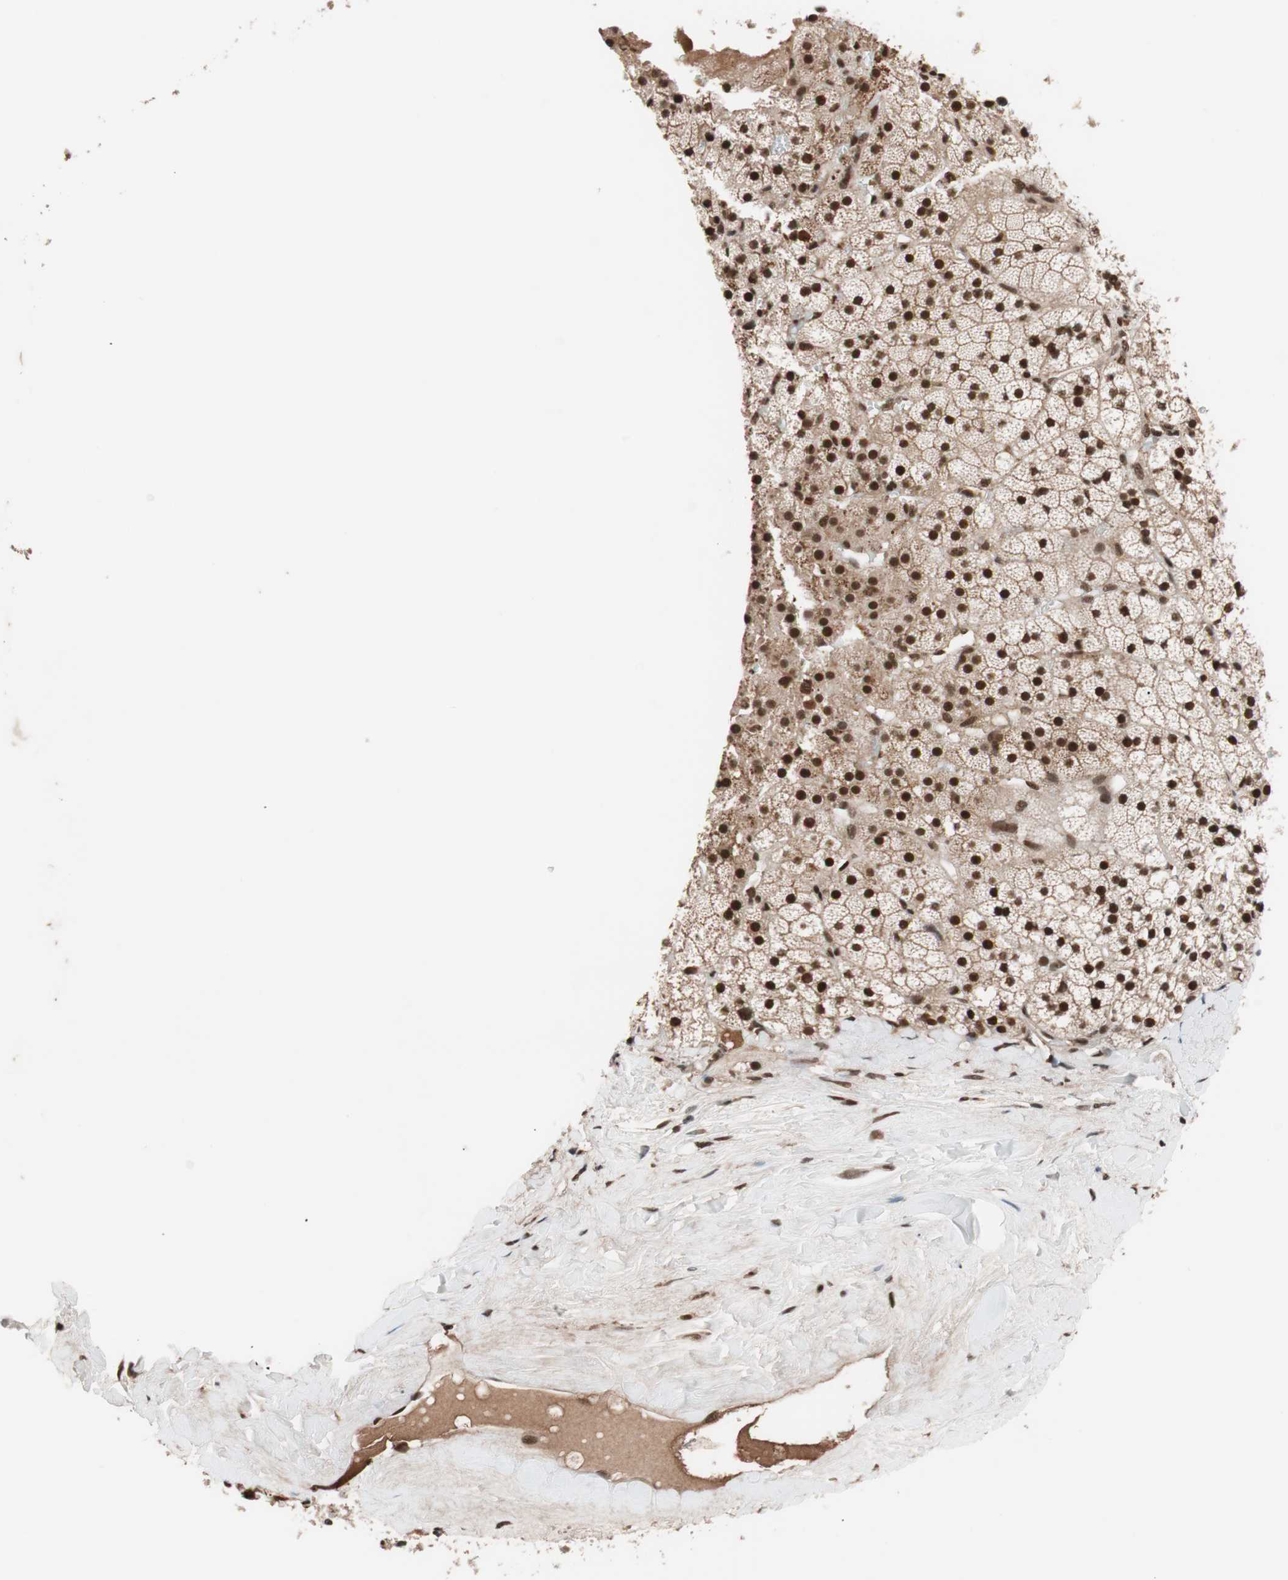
{"staining": {"intensity": "strong", "quantity": ">75%", "location": "cytoplasmic/membranous,nuclear"}, "tissue": "adrenal gland", "cell_type": "Glandular cells", "image_type": "normal", "snomed": [{"axis": "morphology", "description": "Normal tissue, NOS"}, {"axis": "topography", "description": "Adrenal gland"}], "caption": "This is an image of immunohistochemistry (IHC) staining of unremarkable adrenal gland, which shows strong positivity in the cytoplasmic/membranous,nuclear of glandular cells.", "gene": "CHAMP1", "patient": {"sex": "male", "age": 35}}